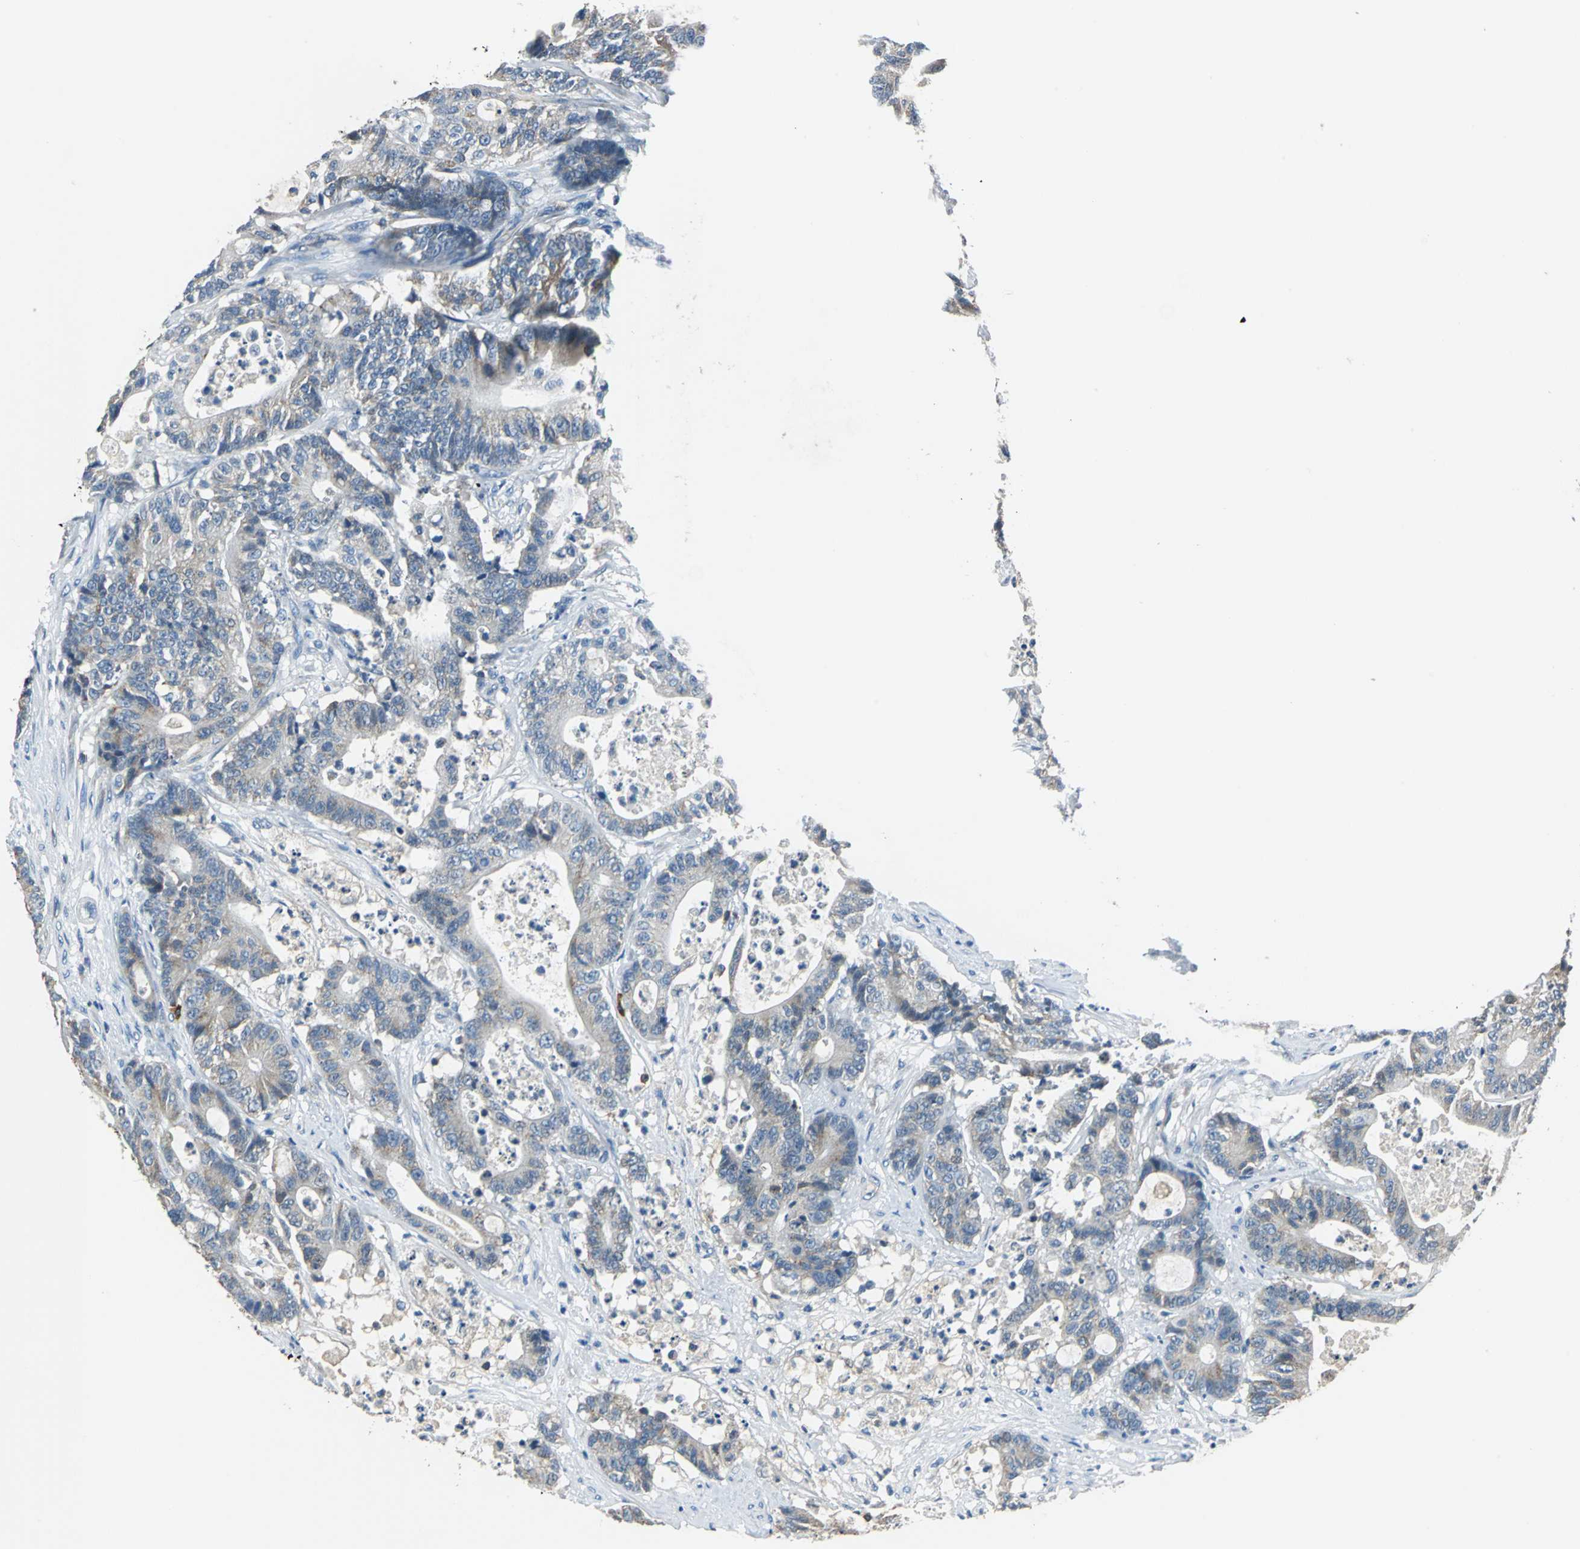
{"staining": {"intensity": "weak", "quantity": ">75%", "location": "cytoplasmic/membranous"}, "tissue": "colorectal cancer", "cell_type": "Tumor cells", "image_type": "cancer", "snomed": [{"axis": "morphology", "description": "Adenocarcinoma, NOS"}, {"axis": "topography", "description": "Colon"}], "caption": "Immunohistochemical staining of human colorectal cancer (adenocarcinoma) displays weak cytoplasmic/membranous protein staining in approximately >75% of tumor cells.", "gene": "CPA3", "patient": {"sex": "female", "age": 84}}